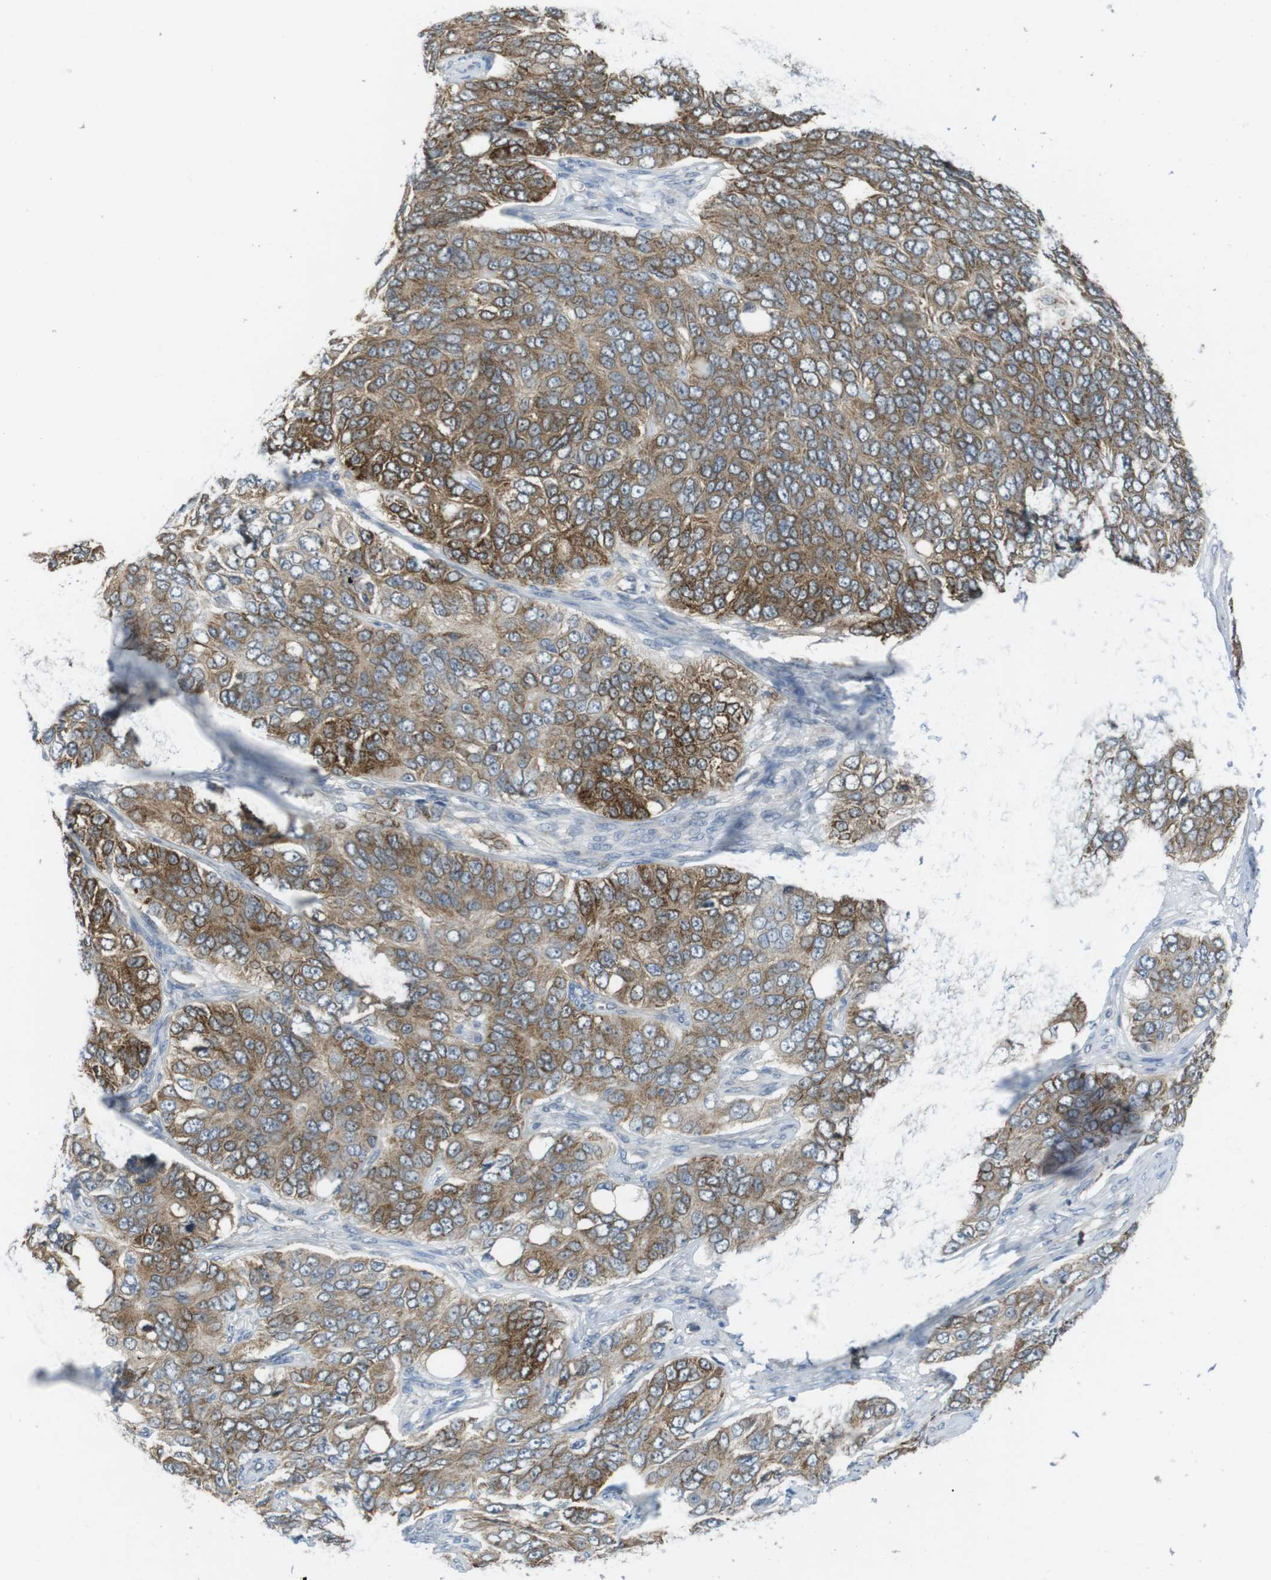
{"staining": {"intensity": "moderate", "quantity": ">75%", "location": "cytoplasmic/membranous"}, "tissue": "ovarian cancer", "cell_type": "Tumor cells", "image_type": "cancer", "snomed": [{"axis": "morphology", "description": "Carcinoma, endometroid"}, {"axis": "topography", "description": "Ovary"}], "caption": "Immunohistochemical staining of human ovarian cancer (endometroid carcinoma) shows medium levels of moderate cytoplasmic/membranous protein positivity in about >75% of tumor cells. (IHC, brightfield microscopy, high magnification).", "gene": "MTHFD1", "patient": {"sex": "female", "age": 51}}